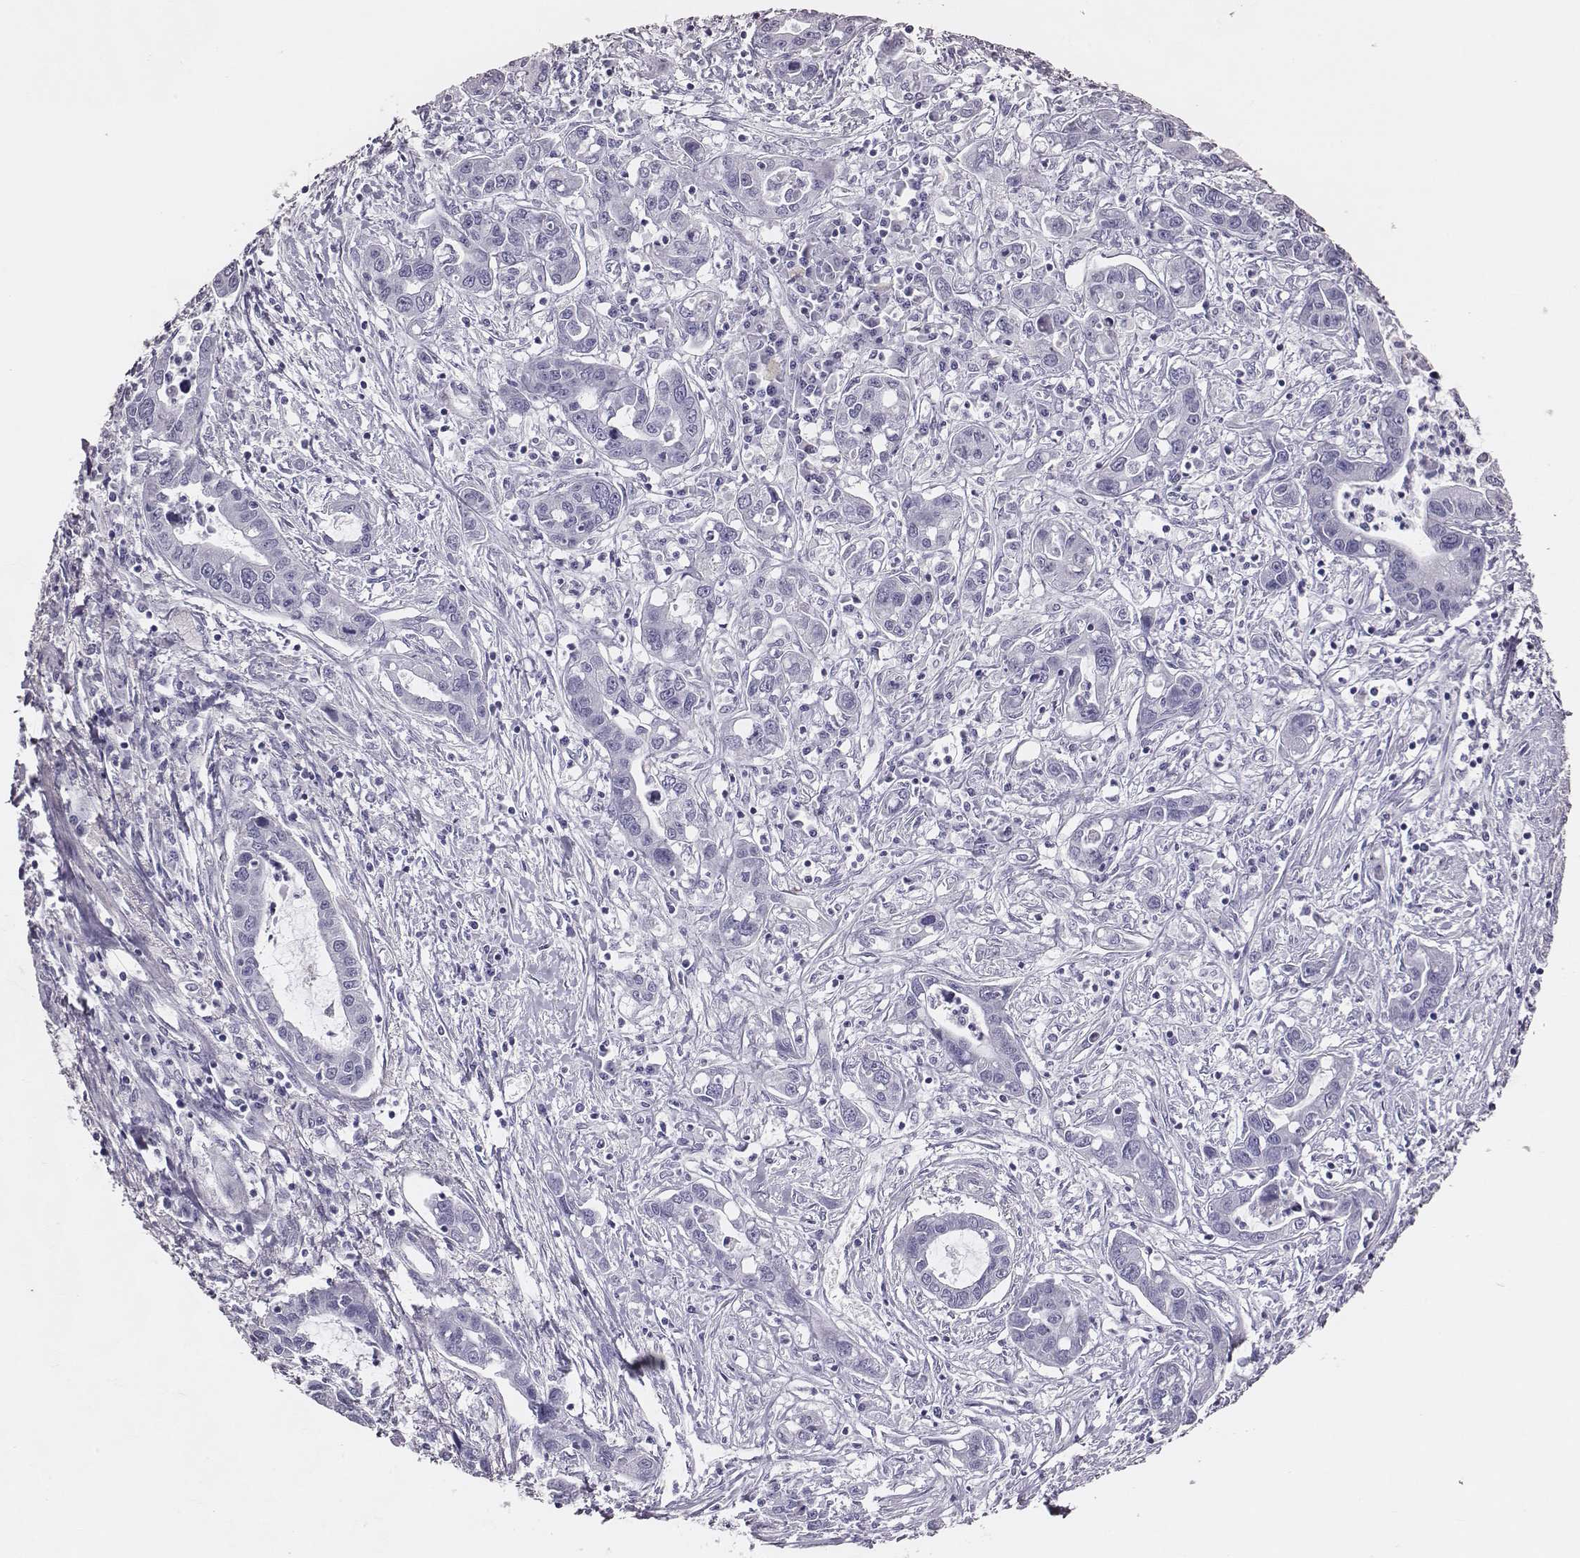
{"staining": {"intensity": "negative", "quantity": "none", "location": "none"}, "tissue": "liver cancer", "cell_type": "Tumor cells", "image_type": "cancer", "snomed": [{"axis": "morphology", "description": "Cholangiocarcinoma"}, {"axis": "topography", "description": "Liver"}], "caption": "The image exhibits no significant staining in tumor cells of liver cancer.", "gene": "SCML2", "patient": {"sex": "male", "age": 58}}